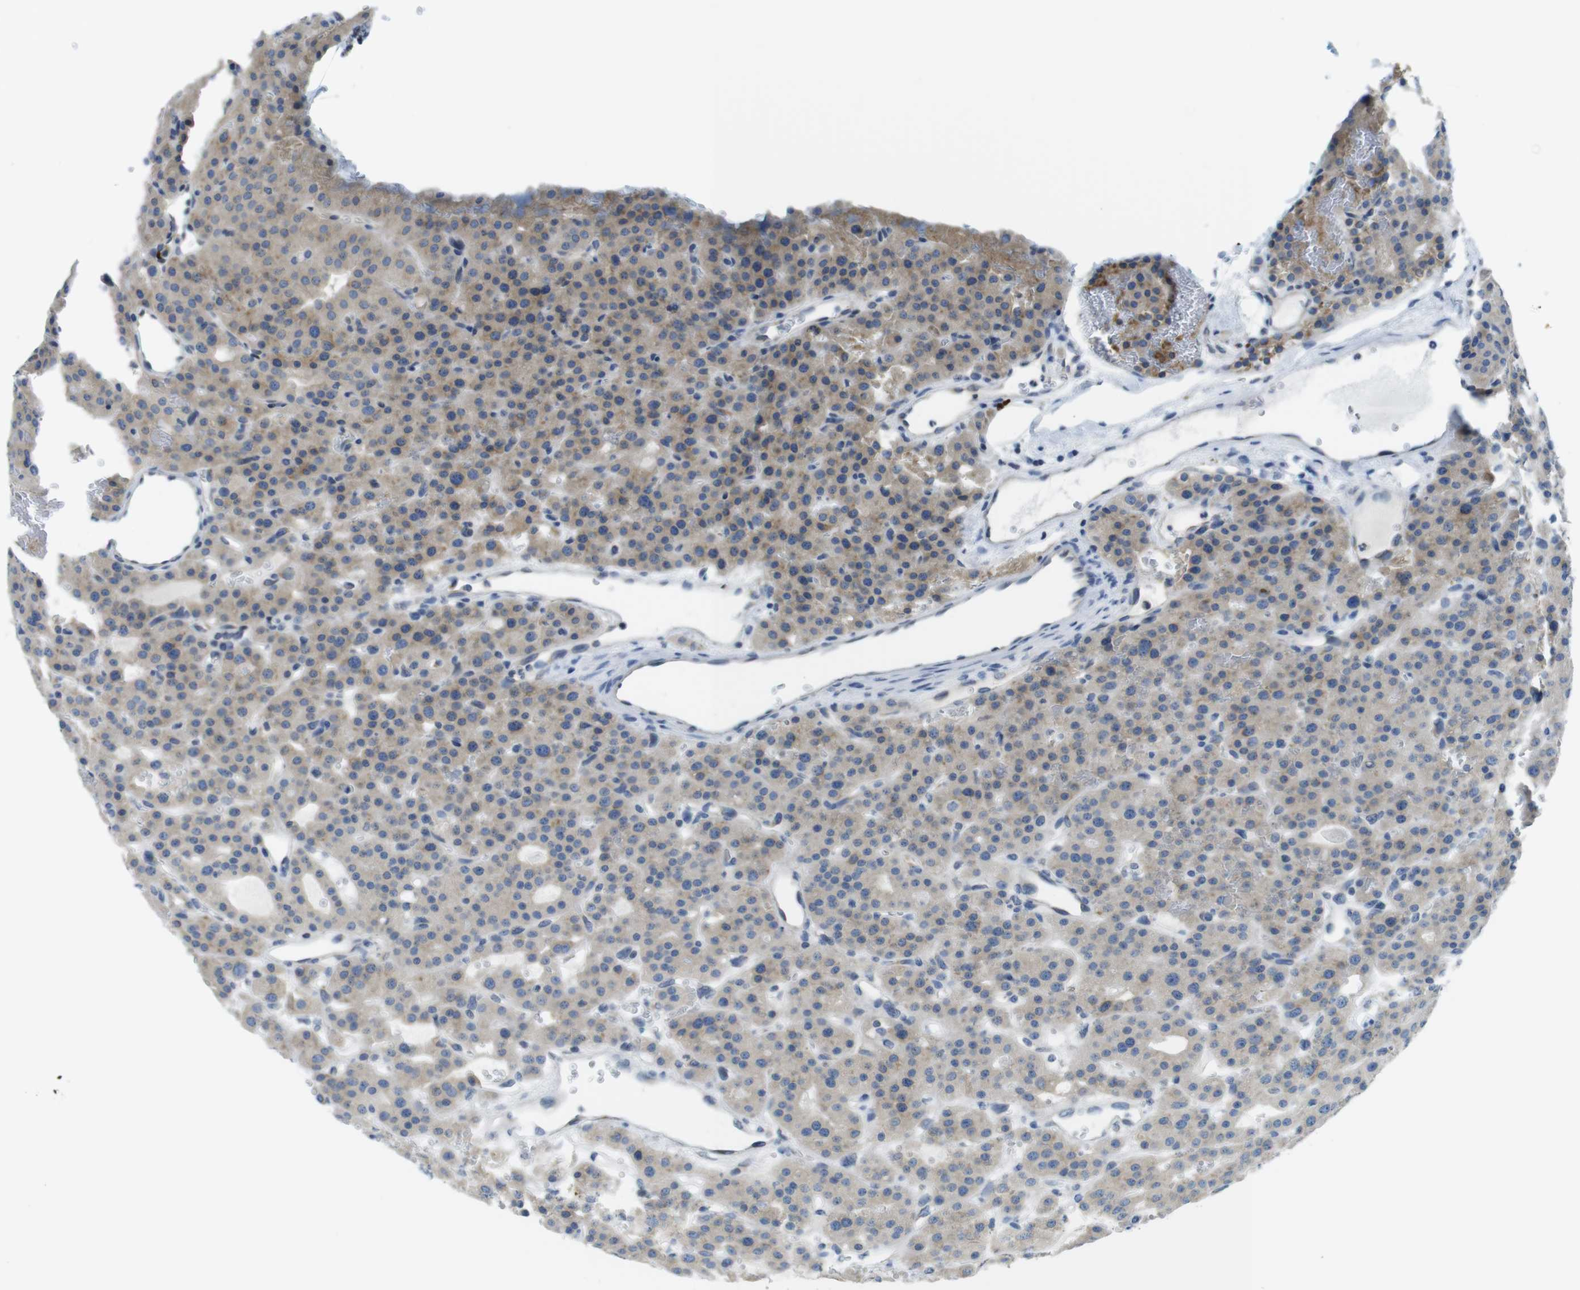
{"staining": {"intensity": "weak", "quantity": ">75%", "location": "cytoplasmic/membranous"}, "tissue": "parathyroid gland", "cell_type": "Glandular cells", "image_type": "normal", "snomed": [{"axis": "morphology", "description": "Normal tissue, NOS"}, {"axis": "morphology", "description": "Adenoma, NOS"}, {"axis": "topography", "description": "Parathyroid gland"}], "caption": "About >75% of glandular cells in normal human parathyroid gland display weak cytoplasmic/membranous protein staining as visualized by brown immunohistochemical staining.", "gene": "CLPTM1L", "patient": {"sex": "female", "age": 81}}